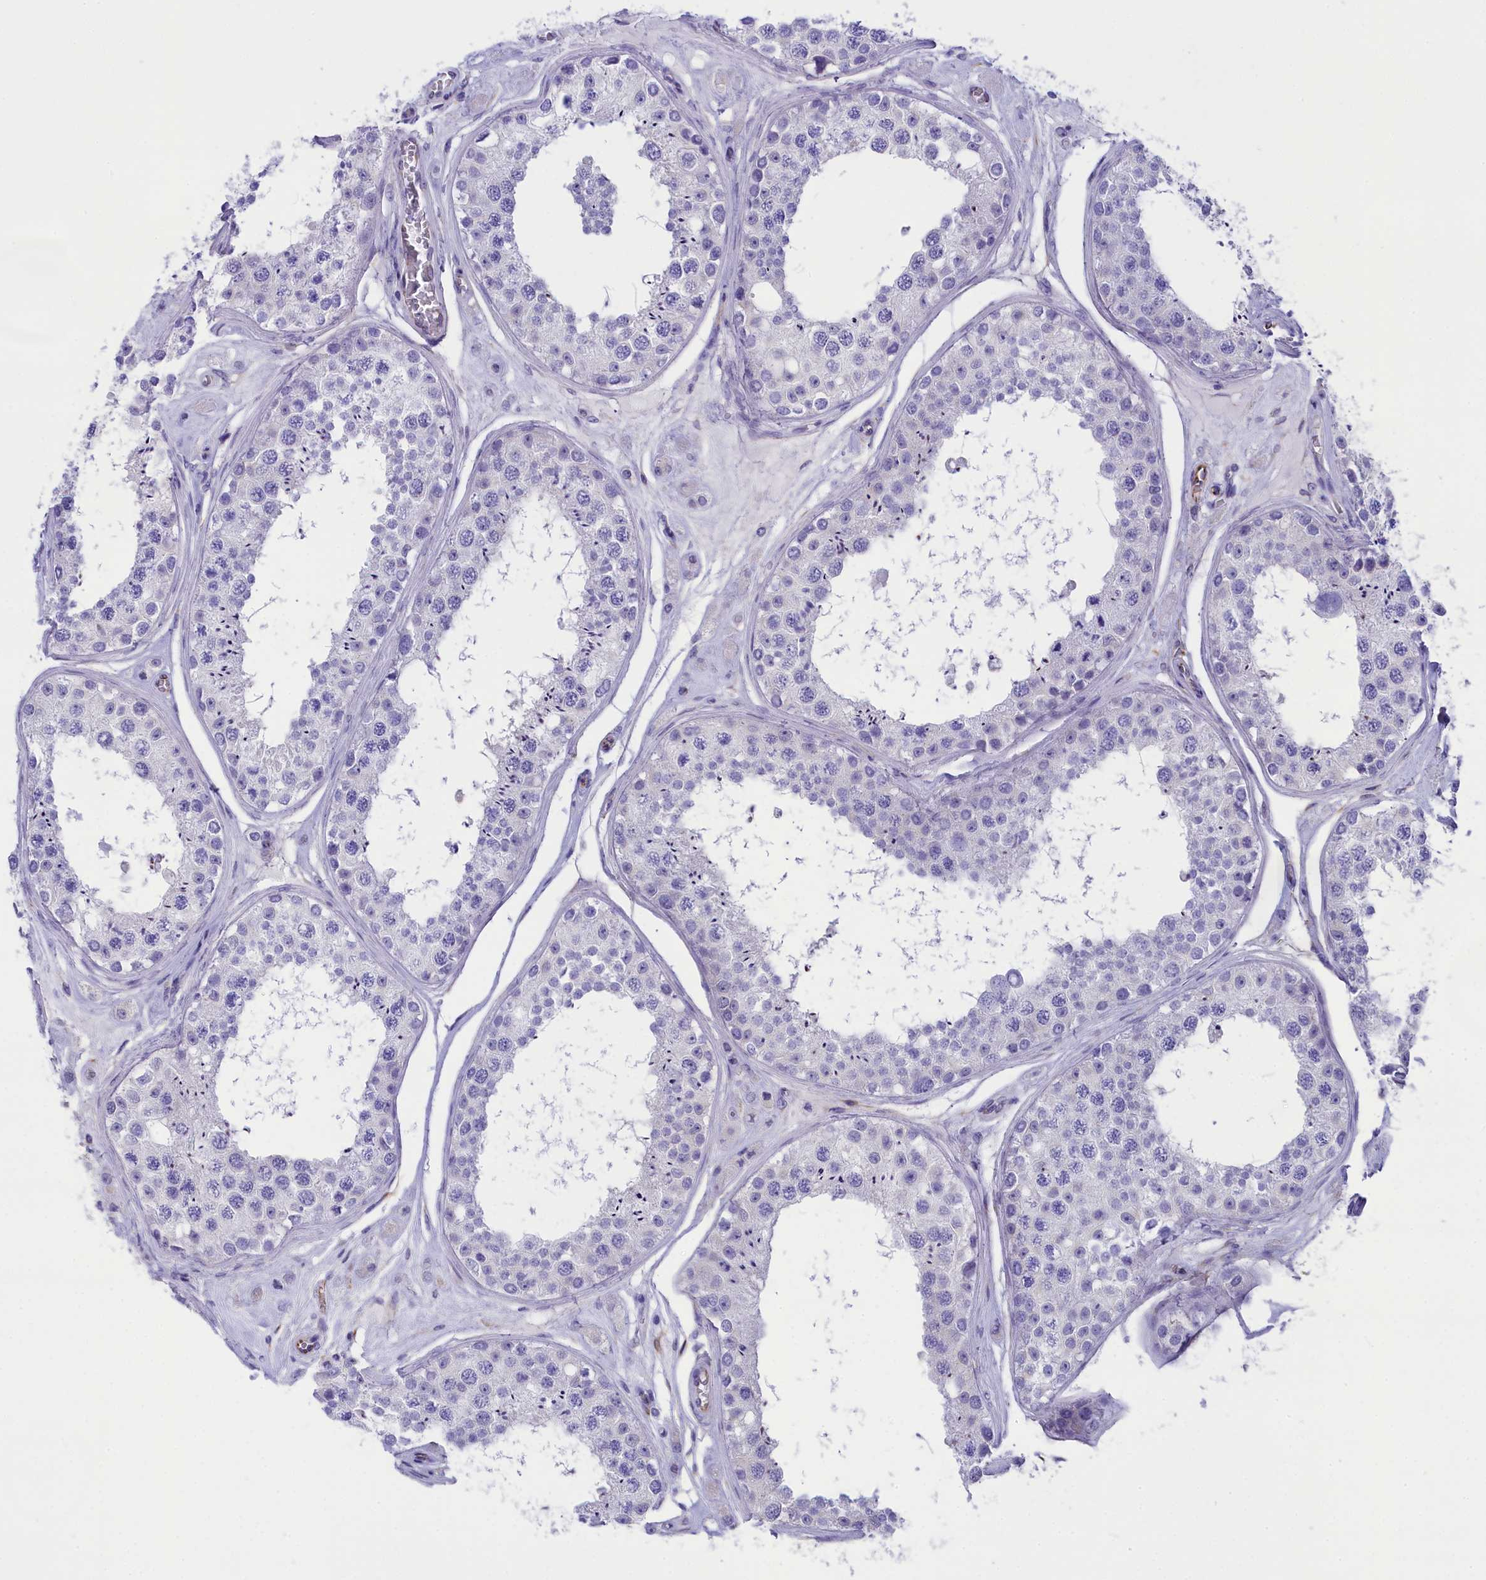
{"staining": {"intensity": "negative", "quantity": "none", "location": "none"}, "tissue": "testis", "cell_type": "Cells in seminiferous ducts", "image_type": "normal", "snomed": [{"axis": "morphology", "description": "Normal tissue, NOS"}, {"axis": "topography", "description": "Testis"}], "caption": "Cells in seminiferous ducts show no significant protein positivity in unremarkable testis. (DAB (3,3'-diaminobenzidine) immunohistochemistry (IHC) visualized using brightfield microscopy, high magnification).", "gene": "TACSTD2", "patient": {"sex": "male", "age": 25}}